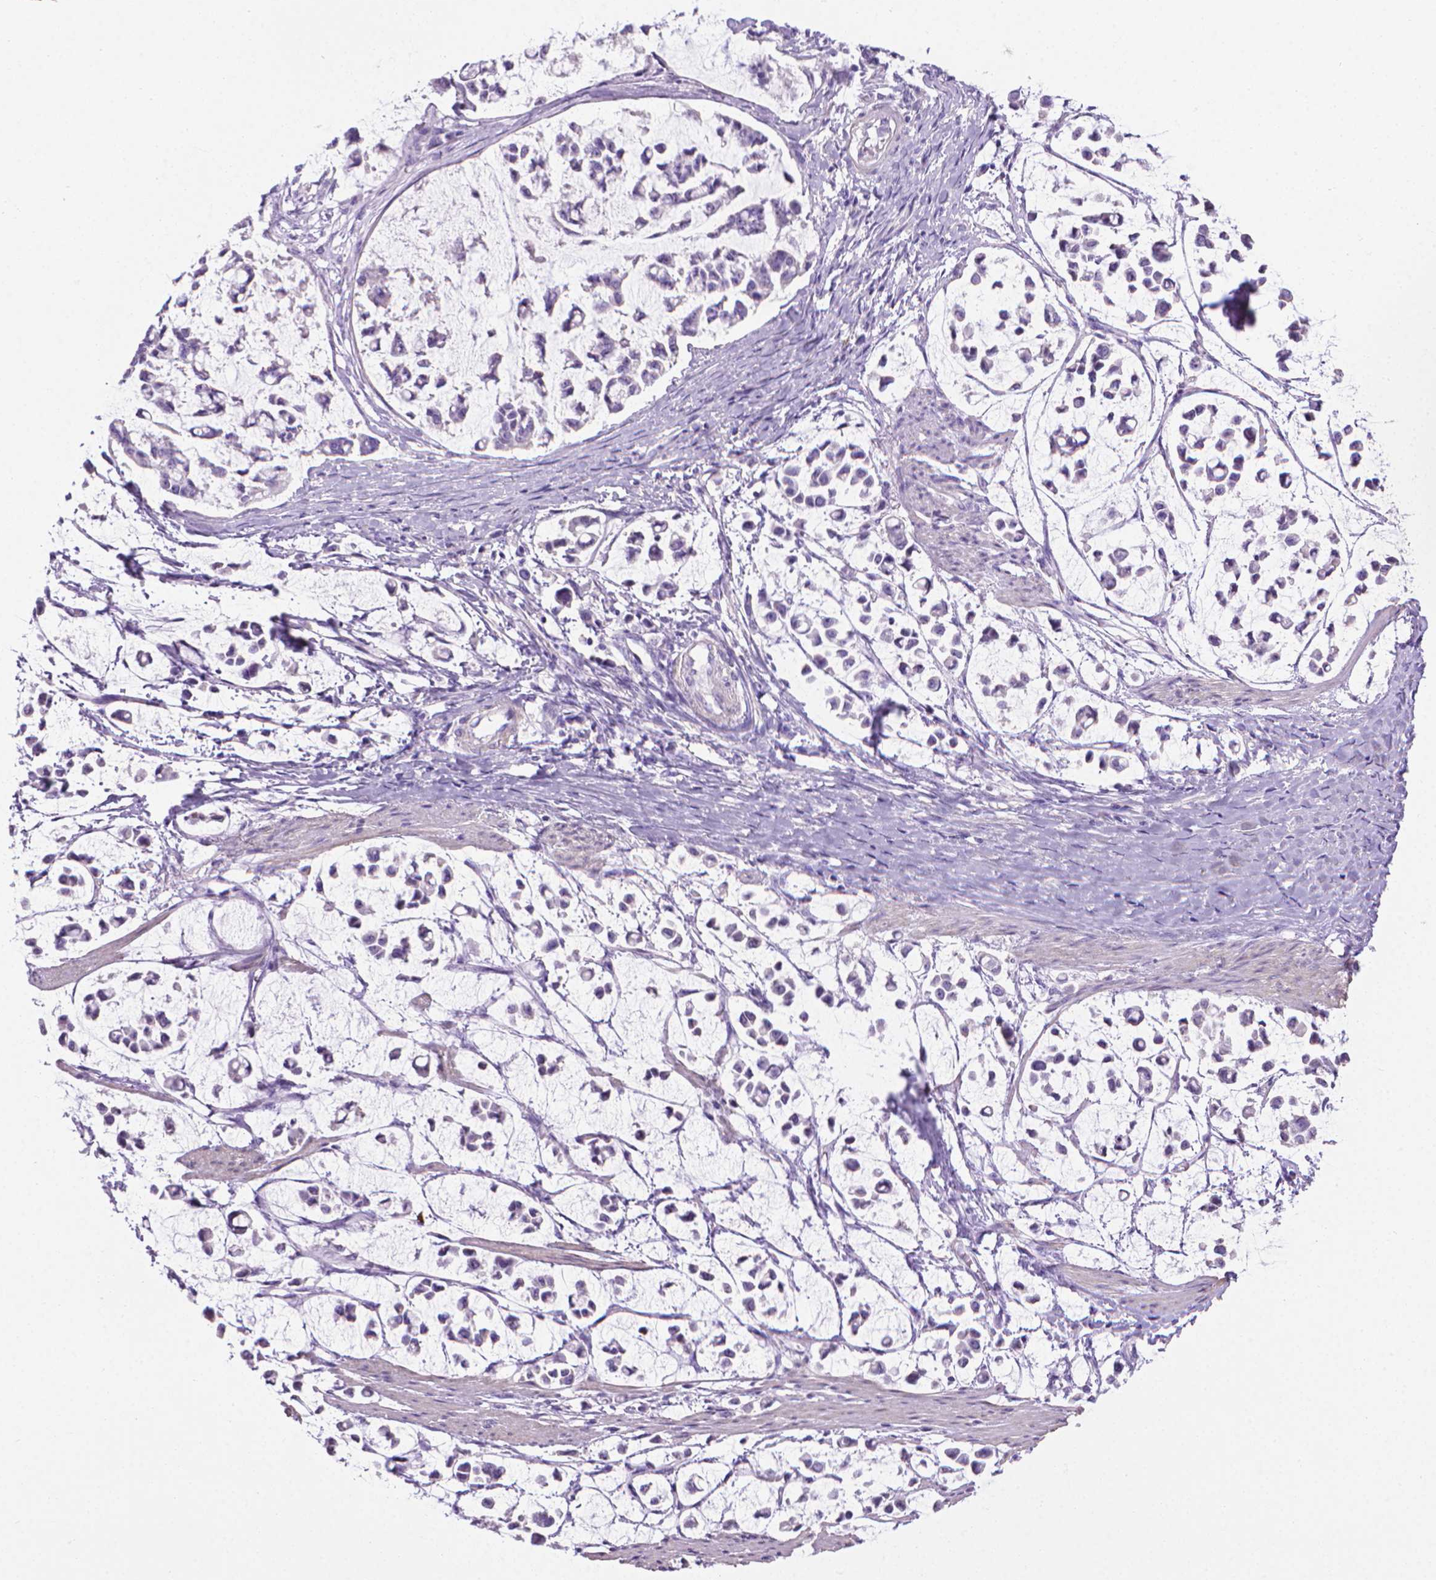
{"staining": {"intensity": "negative", "quantity": "none", "location": "none"}, "tissue": "stomach cancer", "cell_type": "Tumor cells", "image_type": "cancer", "snomed": [{"axis": "morphology", "description": "Adenocarcinoma, NOS"}, {"axis": "topography", "description": "Stomach"}], "caption": "Photomicrograph shows no protein positivity in tumor cells of stomach cancer (adenocarcinoma) tissue.", "gene": "PNMA2", "patient": {"sex": "male", "age": 82}}